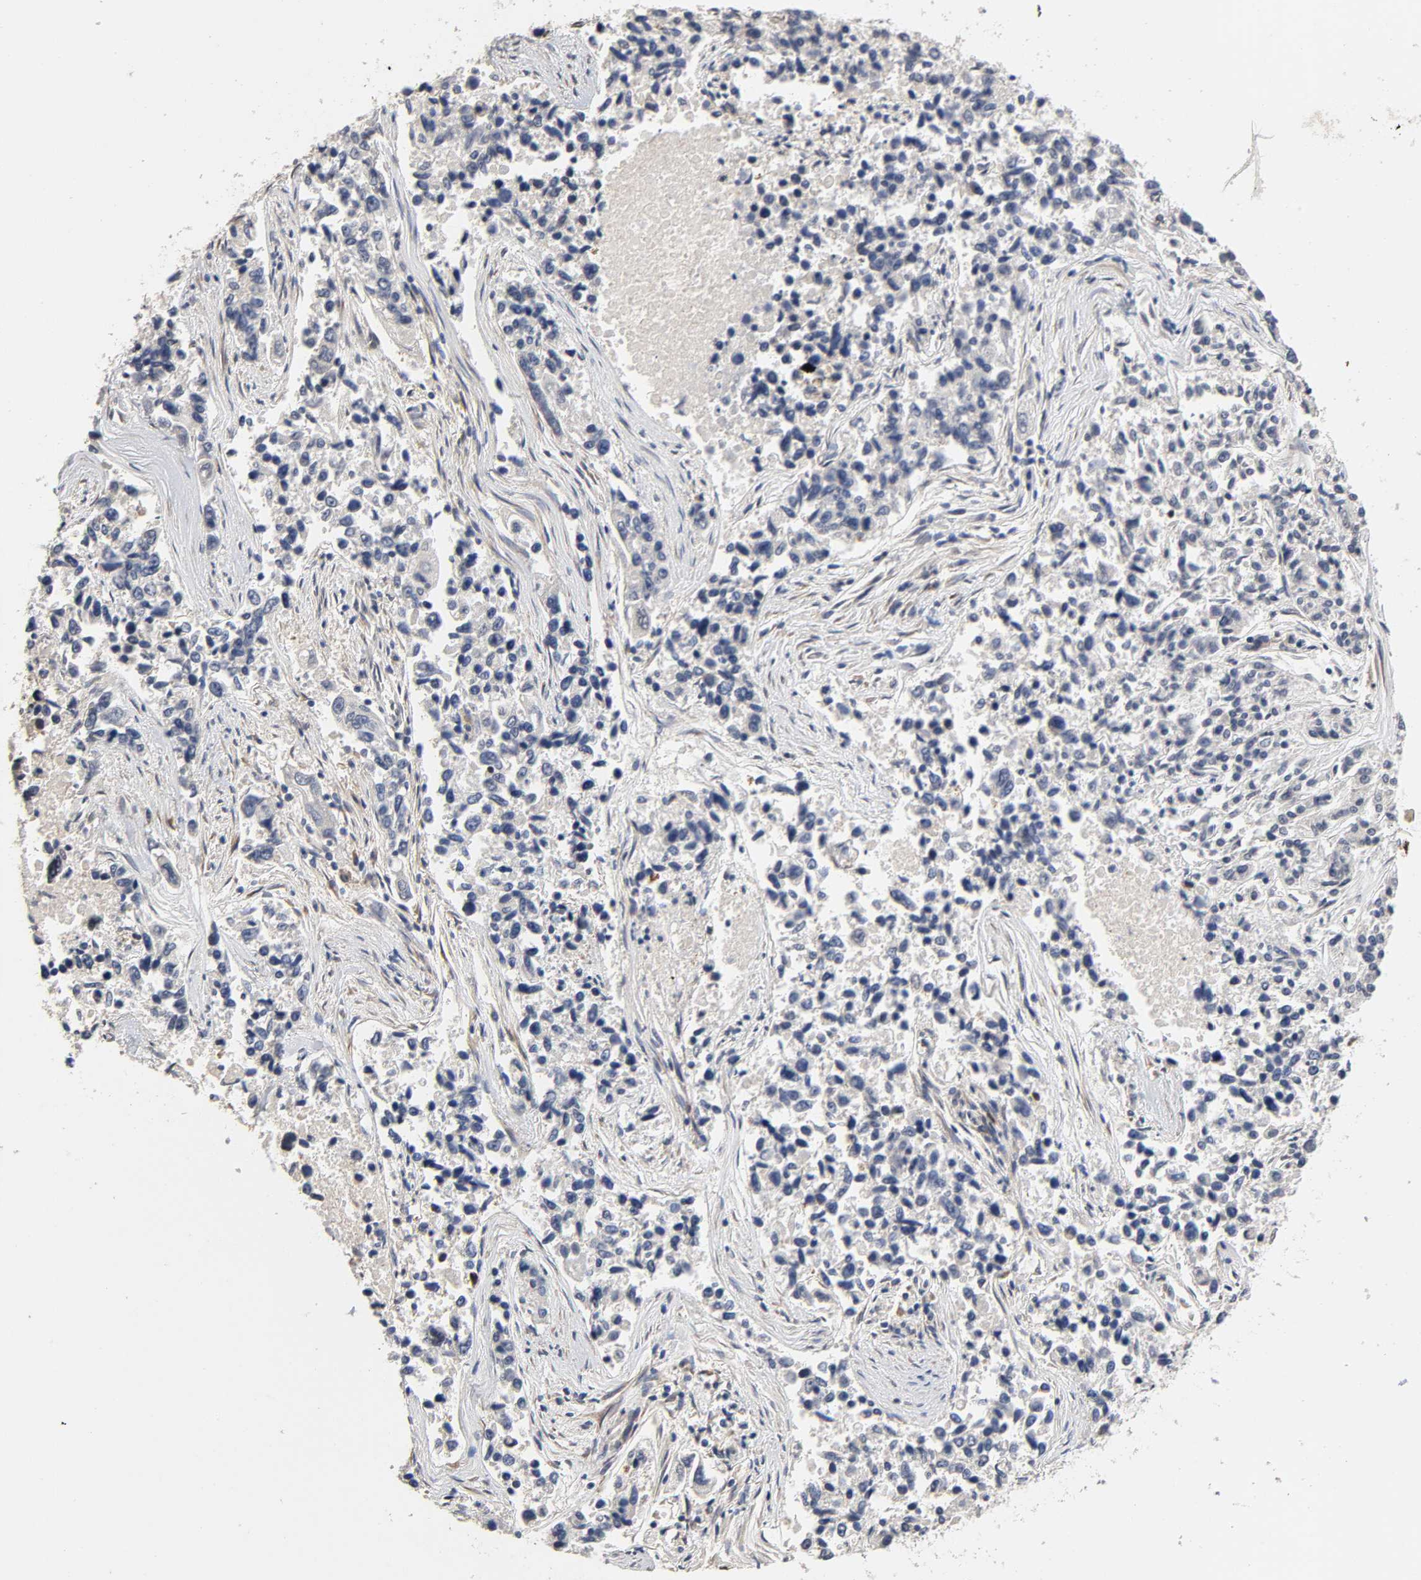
{"staining": {"intensity": "negative", "quantity": "none", "location": "none"}, "tissue": "lung cancer", "cell_type": "Tumor cells", "image_type": "cancer", "snomed": [{"axis": "morphology", "description": "Adenocarcinoma, NOS"}, {"axis": "topography", "description": "Lung"}], "caption": "DAB immunohistochemical staining of human adenocarcinoma (lung) exhibits no significant expression in tumor cells. (Brightfield microscopy of DAB (3,3'-diaminobenzidine) immunohistochemistry (IHC) at high magnification).", "gene": "HDLBP", "patient": {"sex": "male", "age": 84}}